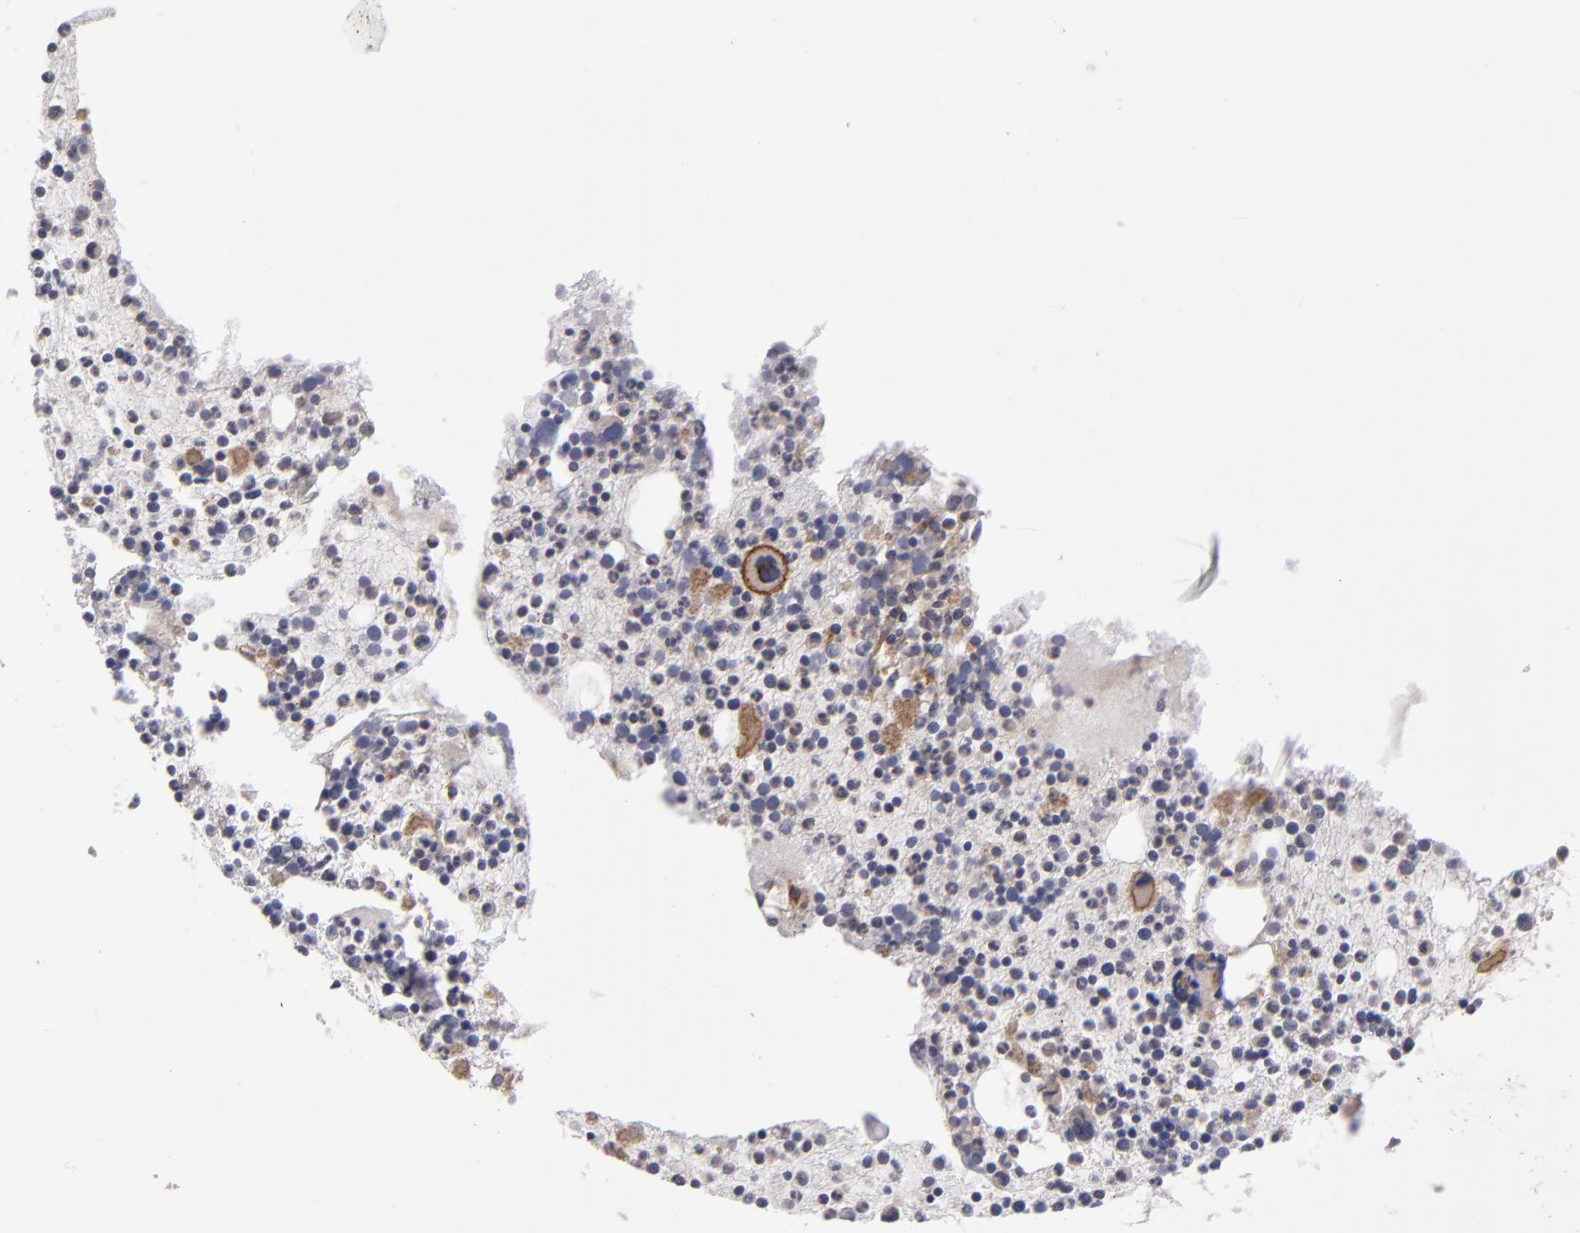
{"staining": {"intensity": "weak", "quantity": "<25%", "location": "cytoplasmic/membranous"}, "tissue": "bone marrow", "cell_type": "Hematopoietic cells", "image_type": "normal", "snomed": [{"axis": "morphology", "description": "Normal tissue, NOS"}, {"axis": "topography", "description": "Bone marrow"}], "caption": "Immunohistochemistry (IHC) of unremarkable bone marrow demonstrates no expression in hematopoietic cells. (Stains: DAB (3,3'-diaminobenzidine) immunohistochemistry (IHC) with hematoxylin counter stain, Microscopy: brightfield microscopy at high magnification).", "gene": "CTSO", "patient": {"sex": "male", "age": 15}}